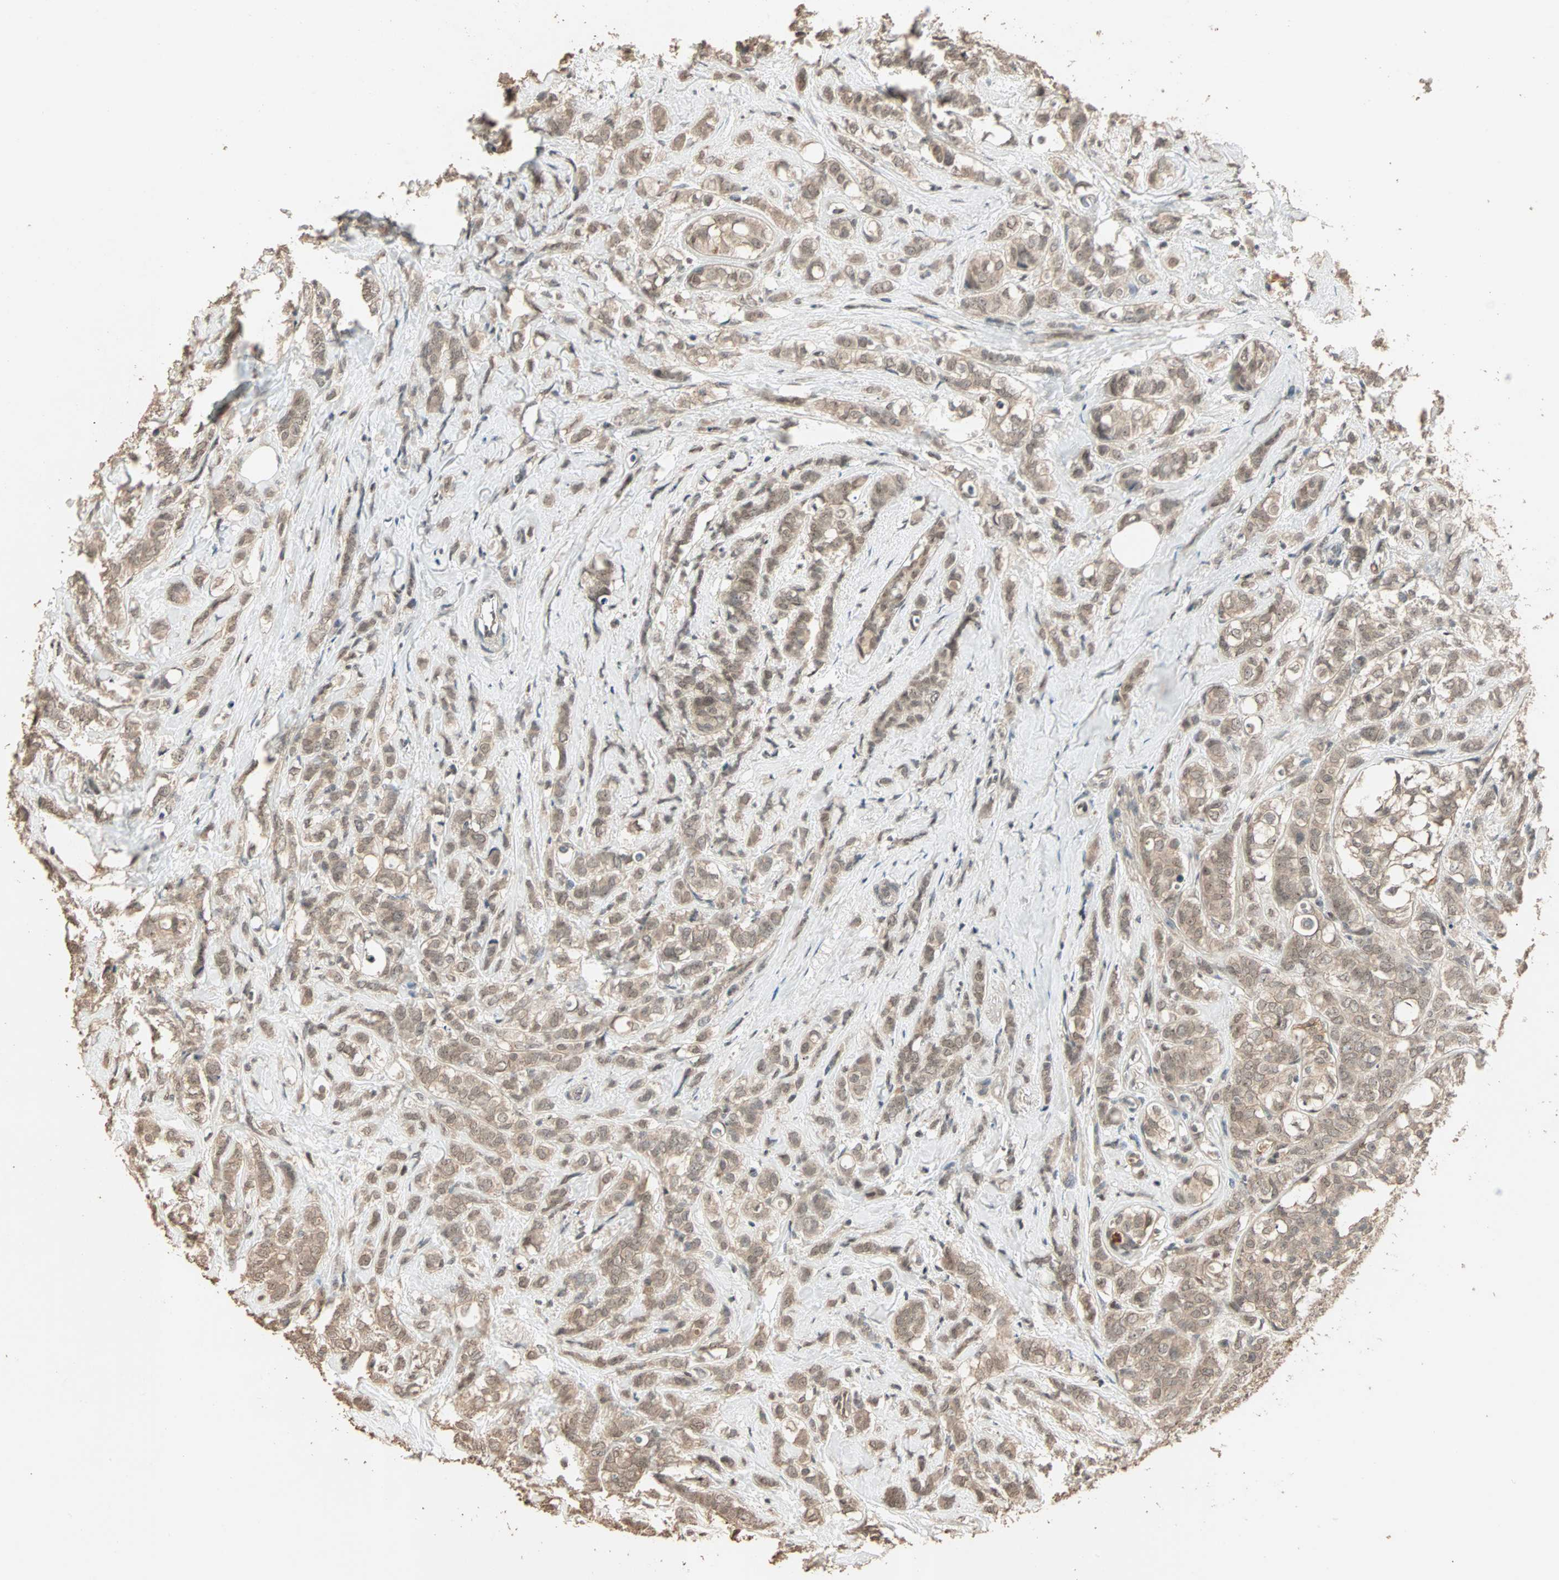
{"staining": {"intensity": "moderate", "quantity": ">75%", "location": "cytoplasmic/membranous,nuclear"}, "tissue": "breast cancer", "cell_type": "Tumor cells", "image_type": "cancer", "snomed": [{"axis": "morphology", "description": "Lobular carcinoma"}, {"axis": "topography", "description": "Breast"}], "caption": "The immunohistochemical stain highlights moderate cytoplasmic/membranous and nuclear staining in tumor cells of breast cancer tissue.", "gene": "ZBTB33", "patient": {"sex": "female", "age": 60}}